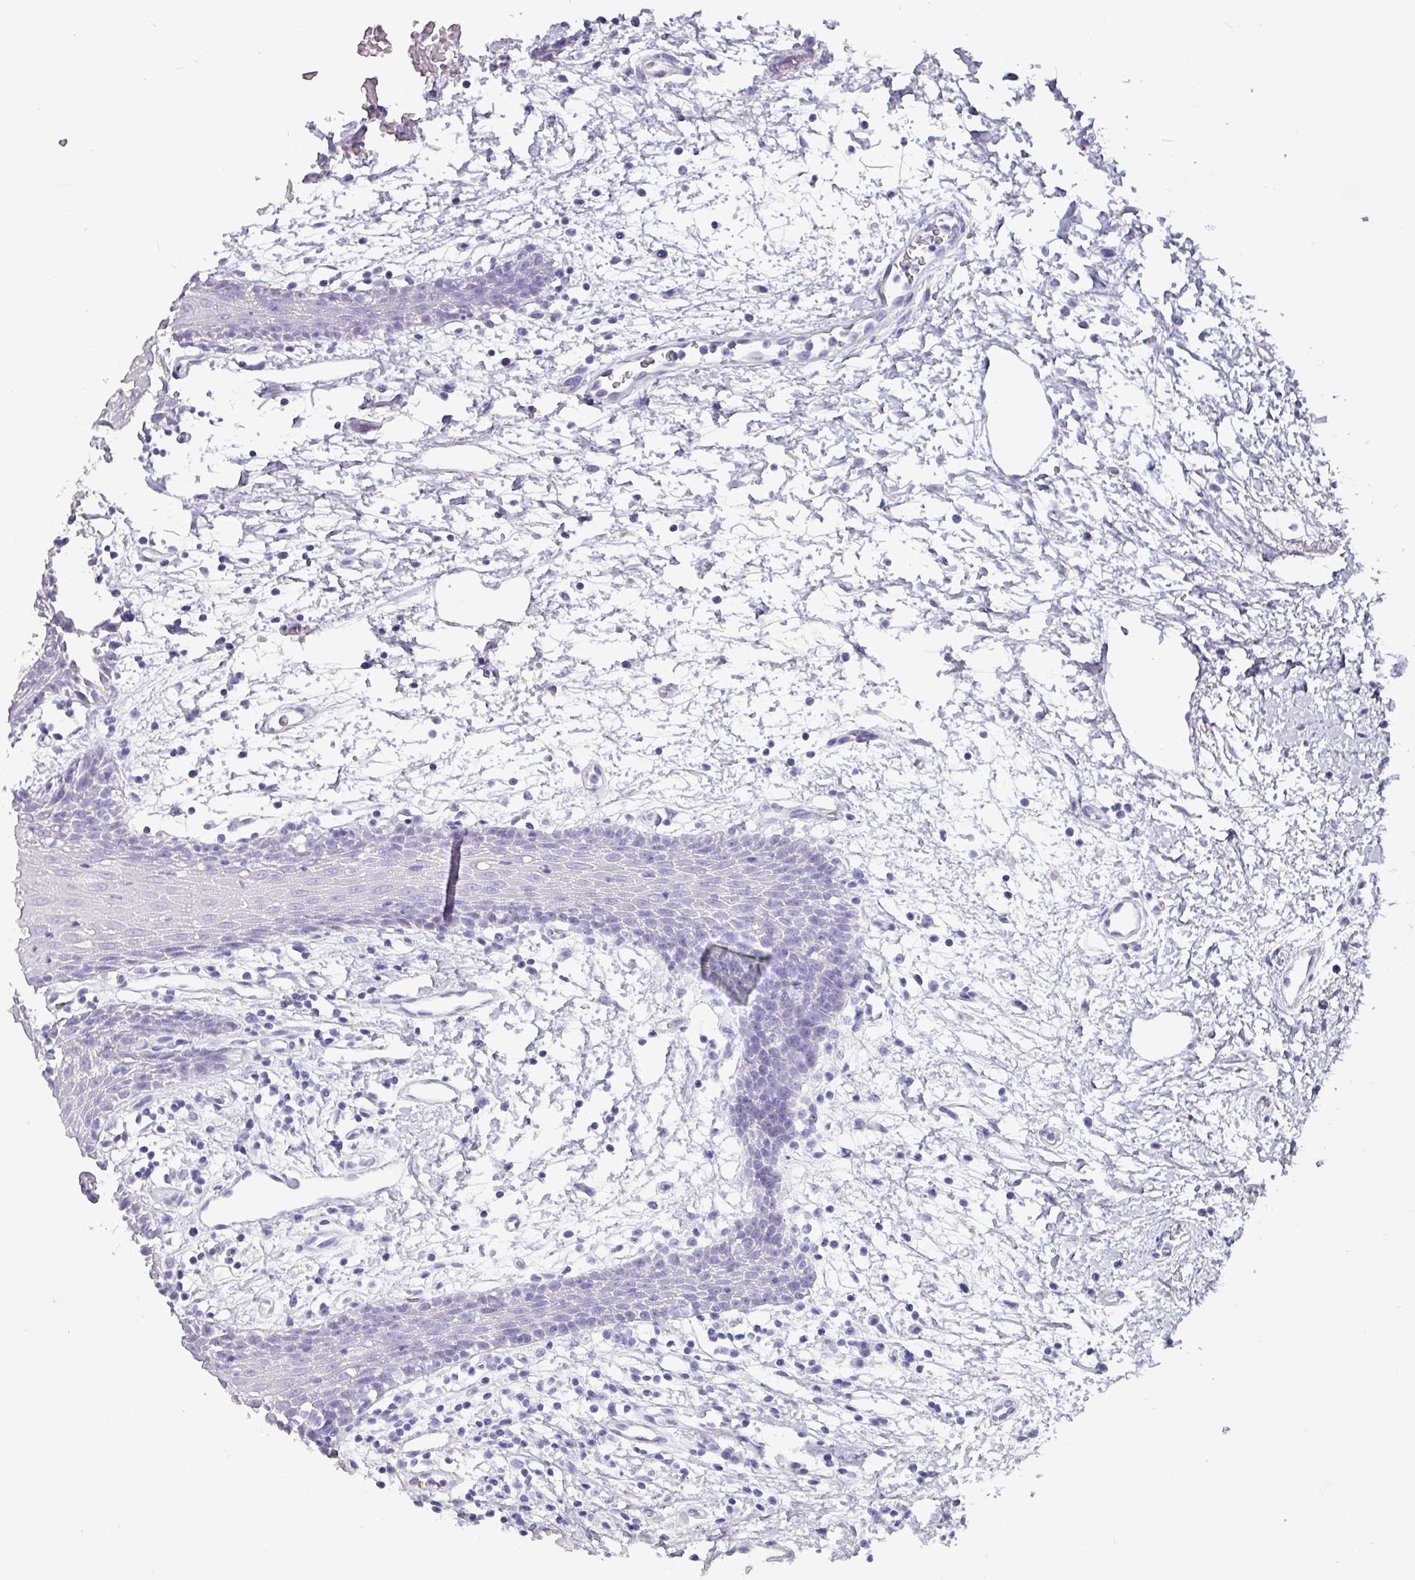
{"staining": {"intensity": "weak", "quantity": "<25%", "location": "cytoplasmic/membranous"}, "tissue": "oral mucosa", "cell_type": "Squamous epithelial cells", "image_type": "normal", "snomed": [{"axis": "morphology", "description": "Normal tissue, NOS"}, {"axis": "topography", "description": "Oral tissue"}, {"axis": "topography", "description": "Tounge, NOS"}], "caption": "Immunohistochemistry (IHC) of benign oral mucosa displays no staining in squamous epithelial cells. Nuclei are stained in blue.", "gene": "INS", "patient": {"sex": "female", "age": 59}}